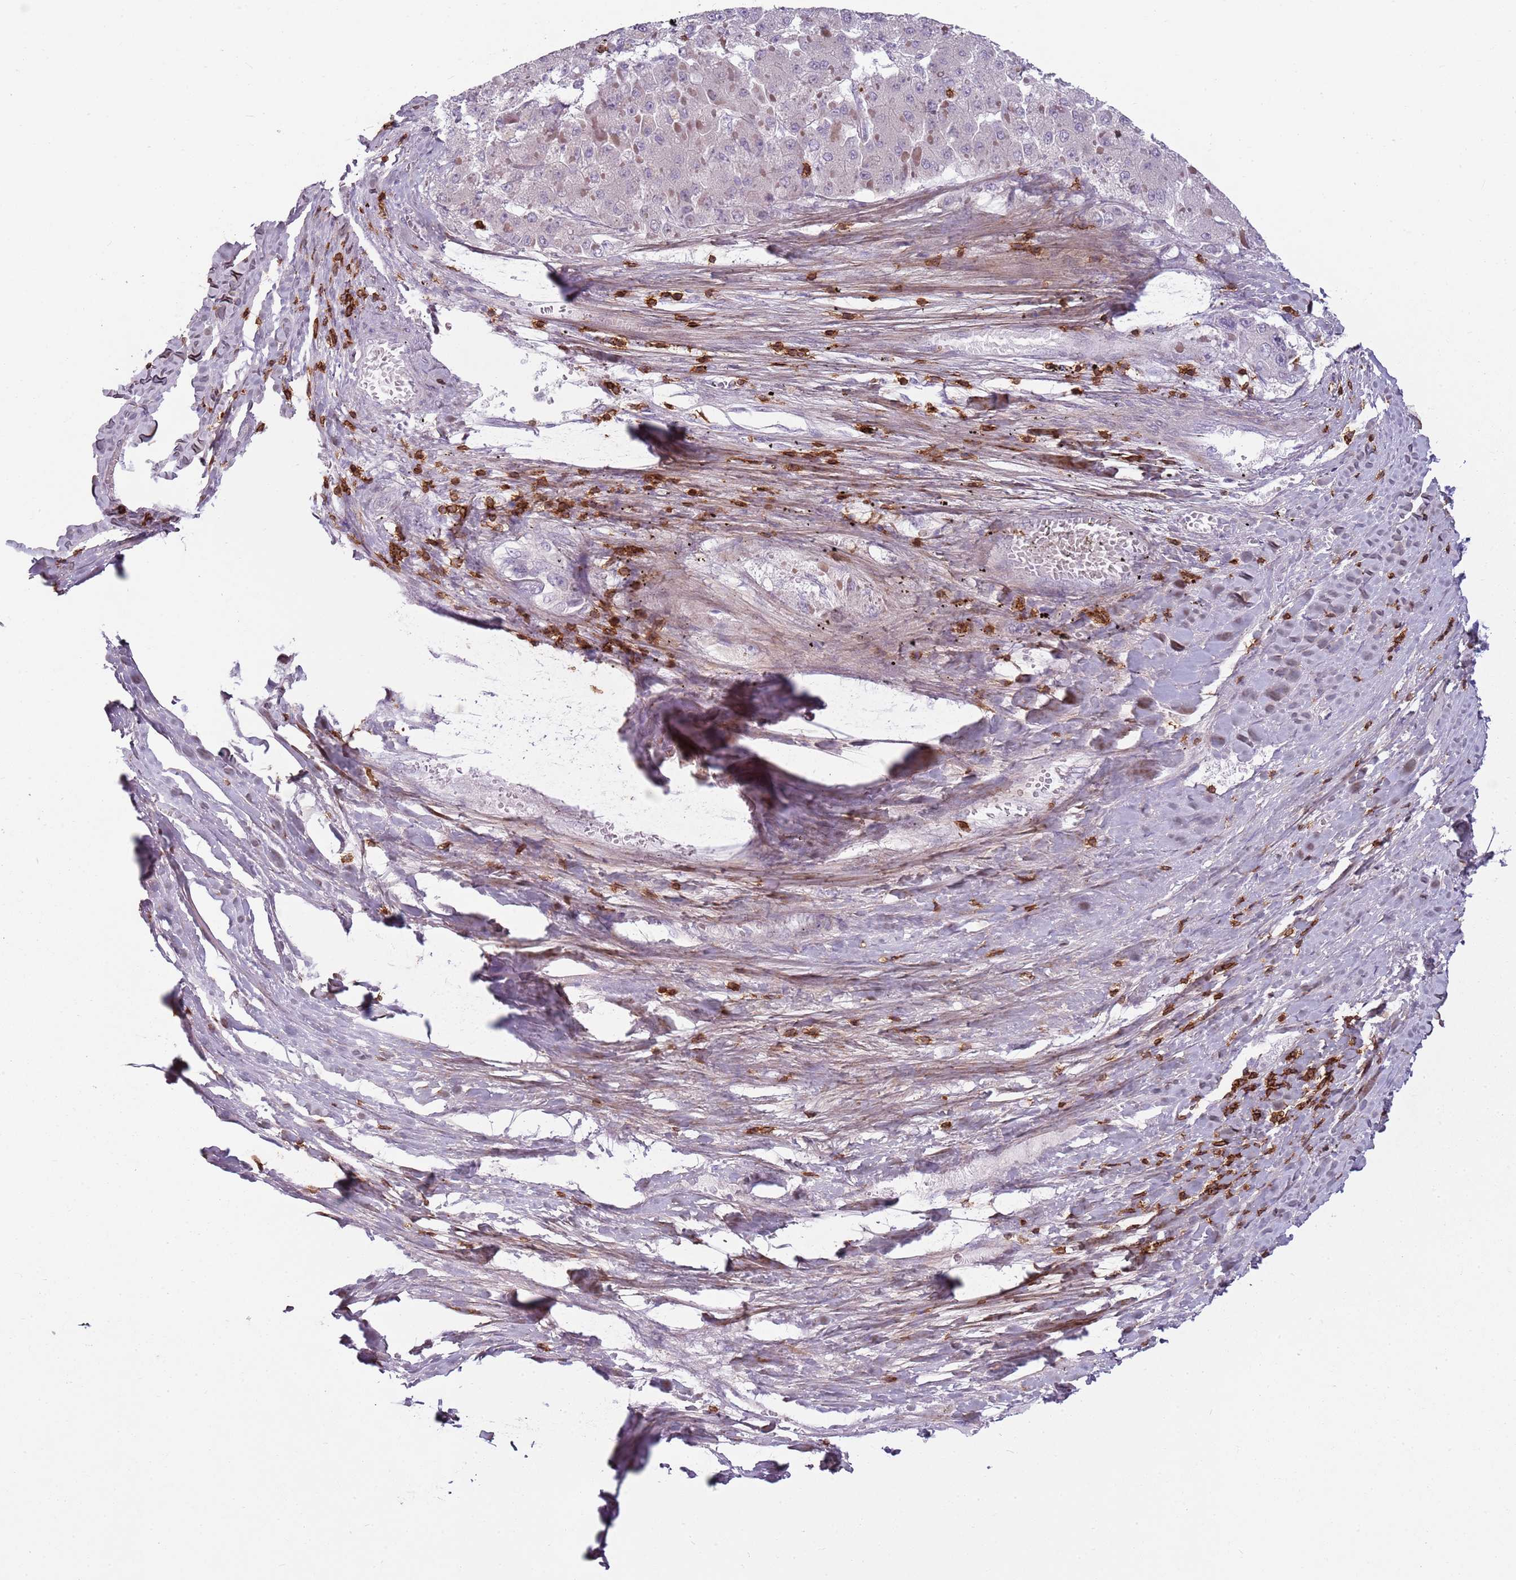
{"staining": {"intensity": "negative", "quantity": "none", "location": "none"}, "tissue": "liver cancer", "cell_type": "Tumor cells", "image_type": "cancer", "snomed": [{"axis": "morphology", "description": "Carcinoma, Hepatocellular, NOS"}, {"axis": "topography", "description": "Liver"}], "caption": "Immunohistochemistry histopathology image of neoplastic tissue: human liver hepatocellular carcinoma stained with DAB (3,3'-diaminobenzidine) shows no significant protein expression in tumor cells.", "gene": "ZNF583", "patient": {"sex": "female", "age": 73}}